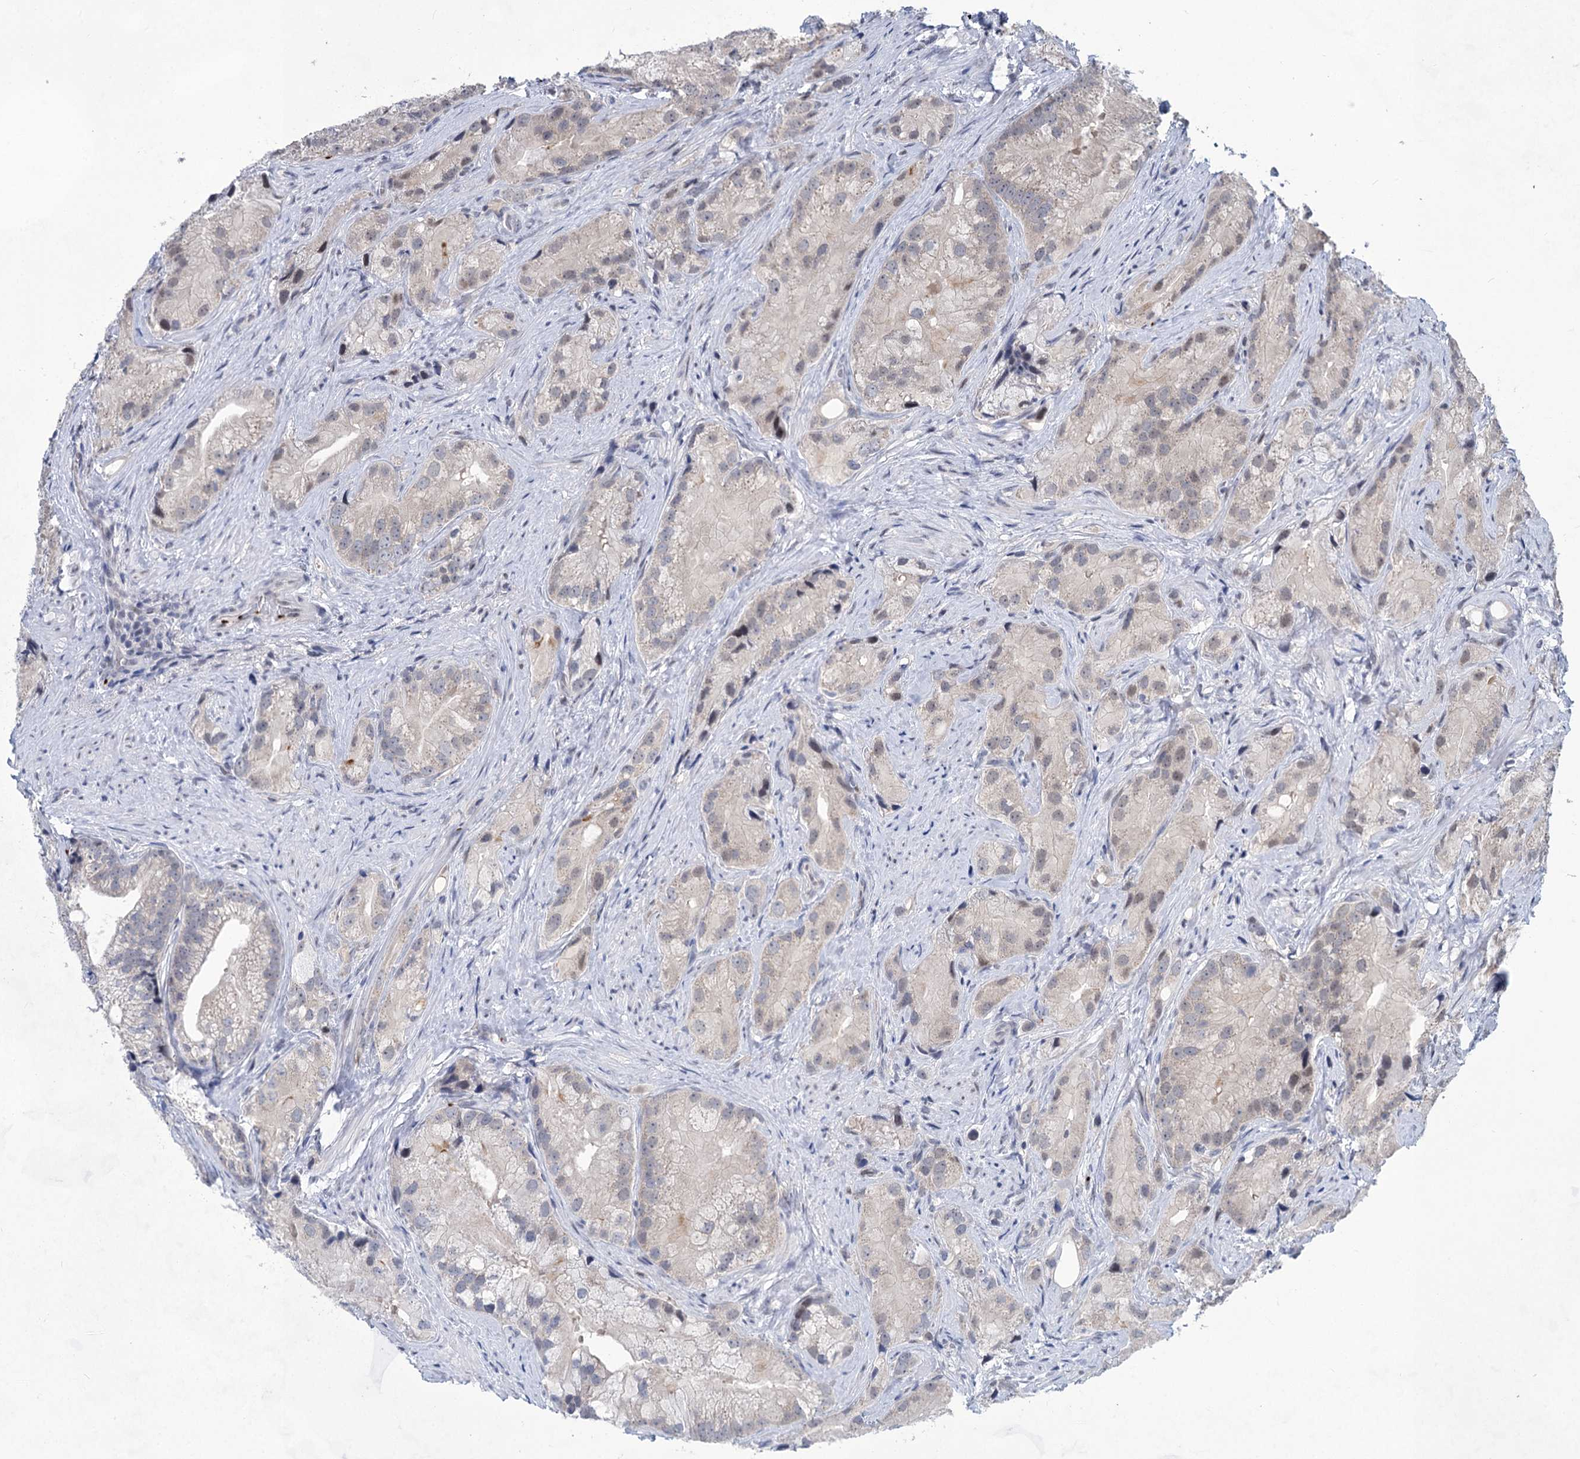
{"staining": {"intensity": "weak", "quantity": "<25%", "location": "nuclear"}, "tissue": "prostate cancer", "cell_type": "Tumor cells", "image_type": "cancer", "snomed": [{"axis": "morphology", "description": "Adenocarcinoma, Low grade"}, {"axis": "topography", "description": "Prostate"}], "caption": "A histopathology image of prostate cancer (low-grade adenocarcinoma) stained for a protein exhibits no brown staining in tumor cells.", "gene": "MON2", "patient": {"sex": "male", "age": 71}}